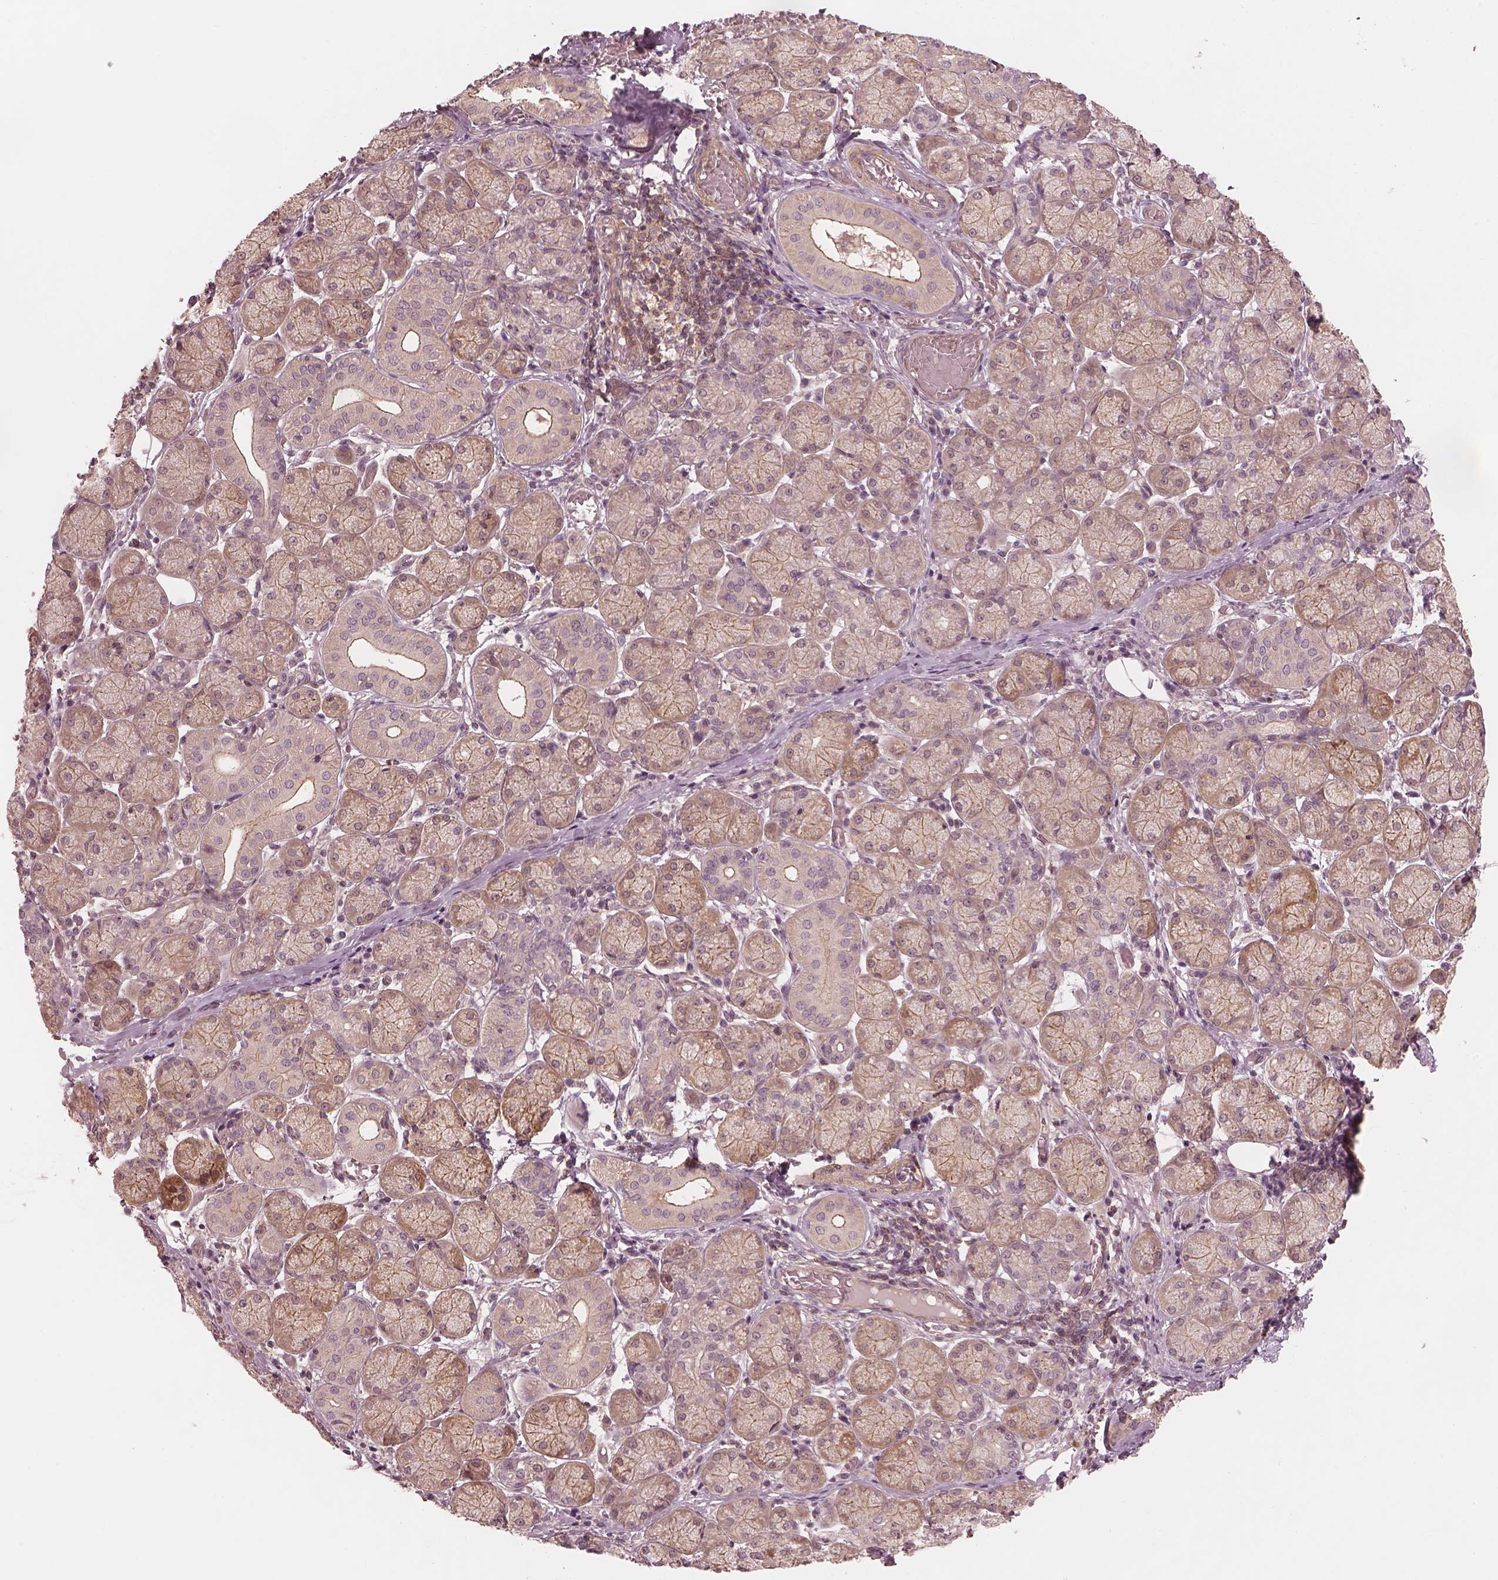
{"staining": {"intensity": "weak", "quantity": "25%-75%", "location": "cytoplasmic/membranous"}, "tissue": "salivary gland", "cell_type": "Glandular cells", "image_type": "normal", "snomed": [{"axis": "morphology", "description": "Normal tissue, NOS"}, {"axis": "topography", "description": "Salivary gland"}, {"axis": "topography", "description": "Peripheral nerve tissue"}], "caption": "Normal salivary gland exhibits weak cytoplasmic/membranous staining in about 25%-75% of glandular cells.", "gene": "FAM107B", "patient": {"sex": "female", "age": 24}}